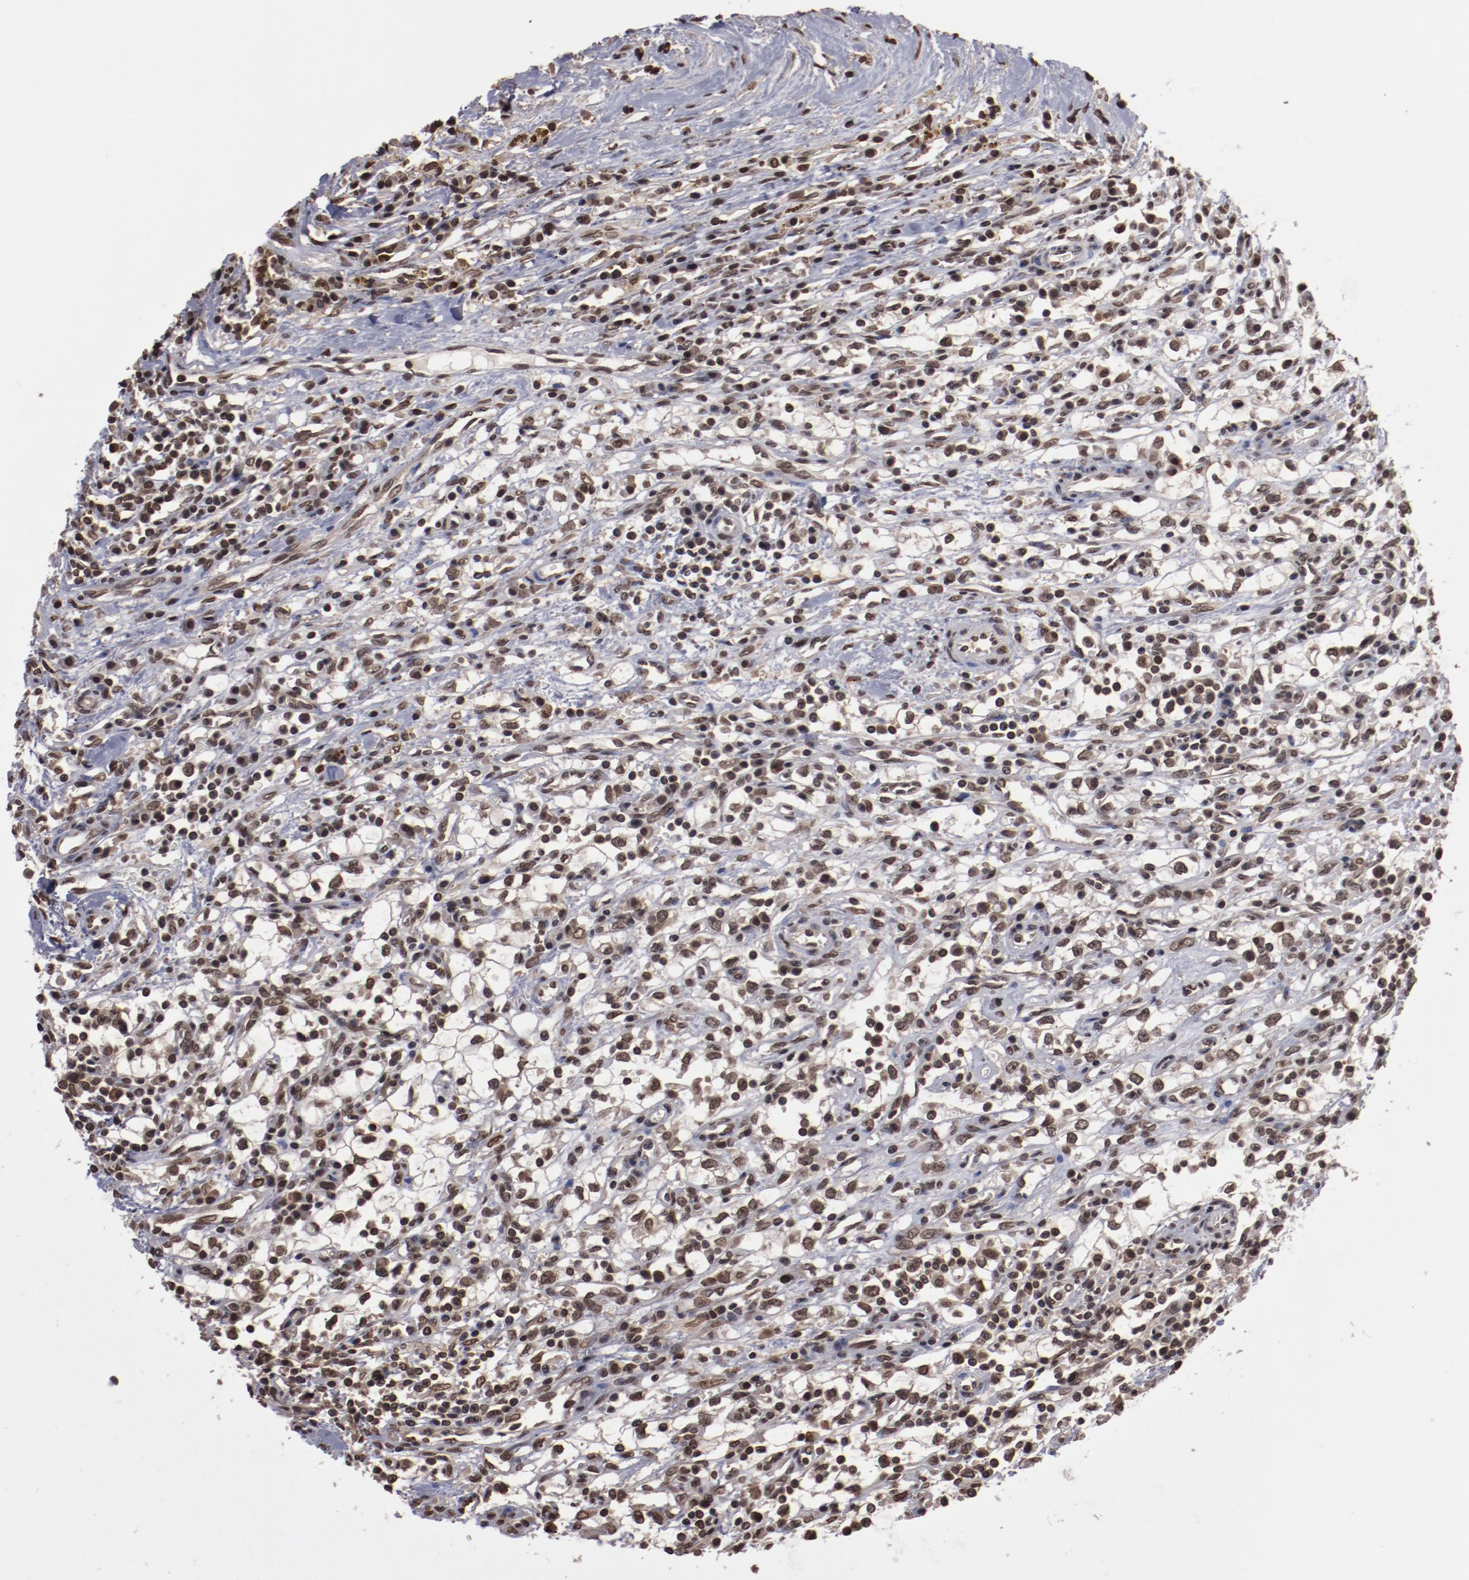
{"staining": {"intensity": "moderate", "quantity": ">75%", "location": "nuclear"}, "tissue": "renal cancer", "cell_type": "Tumor cells", "image_type": "cancer", "snomed": [{"axis": "morphology", "description": "Adenocarcinoma, NOS"}, {"axis": "topography", "description": "Kidney"}], "caption": "Immunohistochemistry (DAB (3,3'-diaminobenzidine)) staining of human renal adenocarcinoma reveals moderate nuclear protein expression in approximately >75% of tumor cells. (DAB IHC, brown staining for protein, blue staining for nuclei).", "gene": "AKT1", "patient": {"sex": "male", "age": 82}}